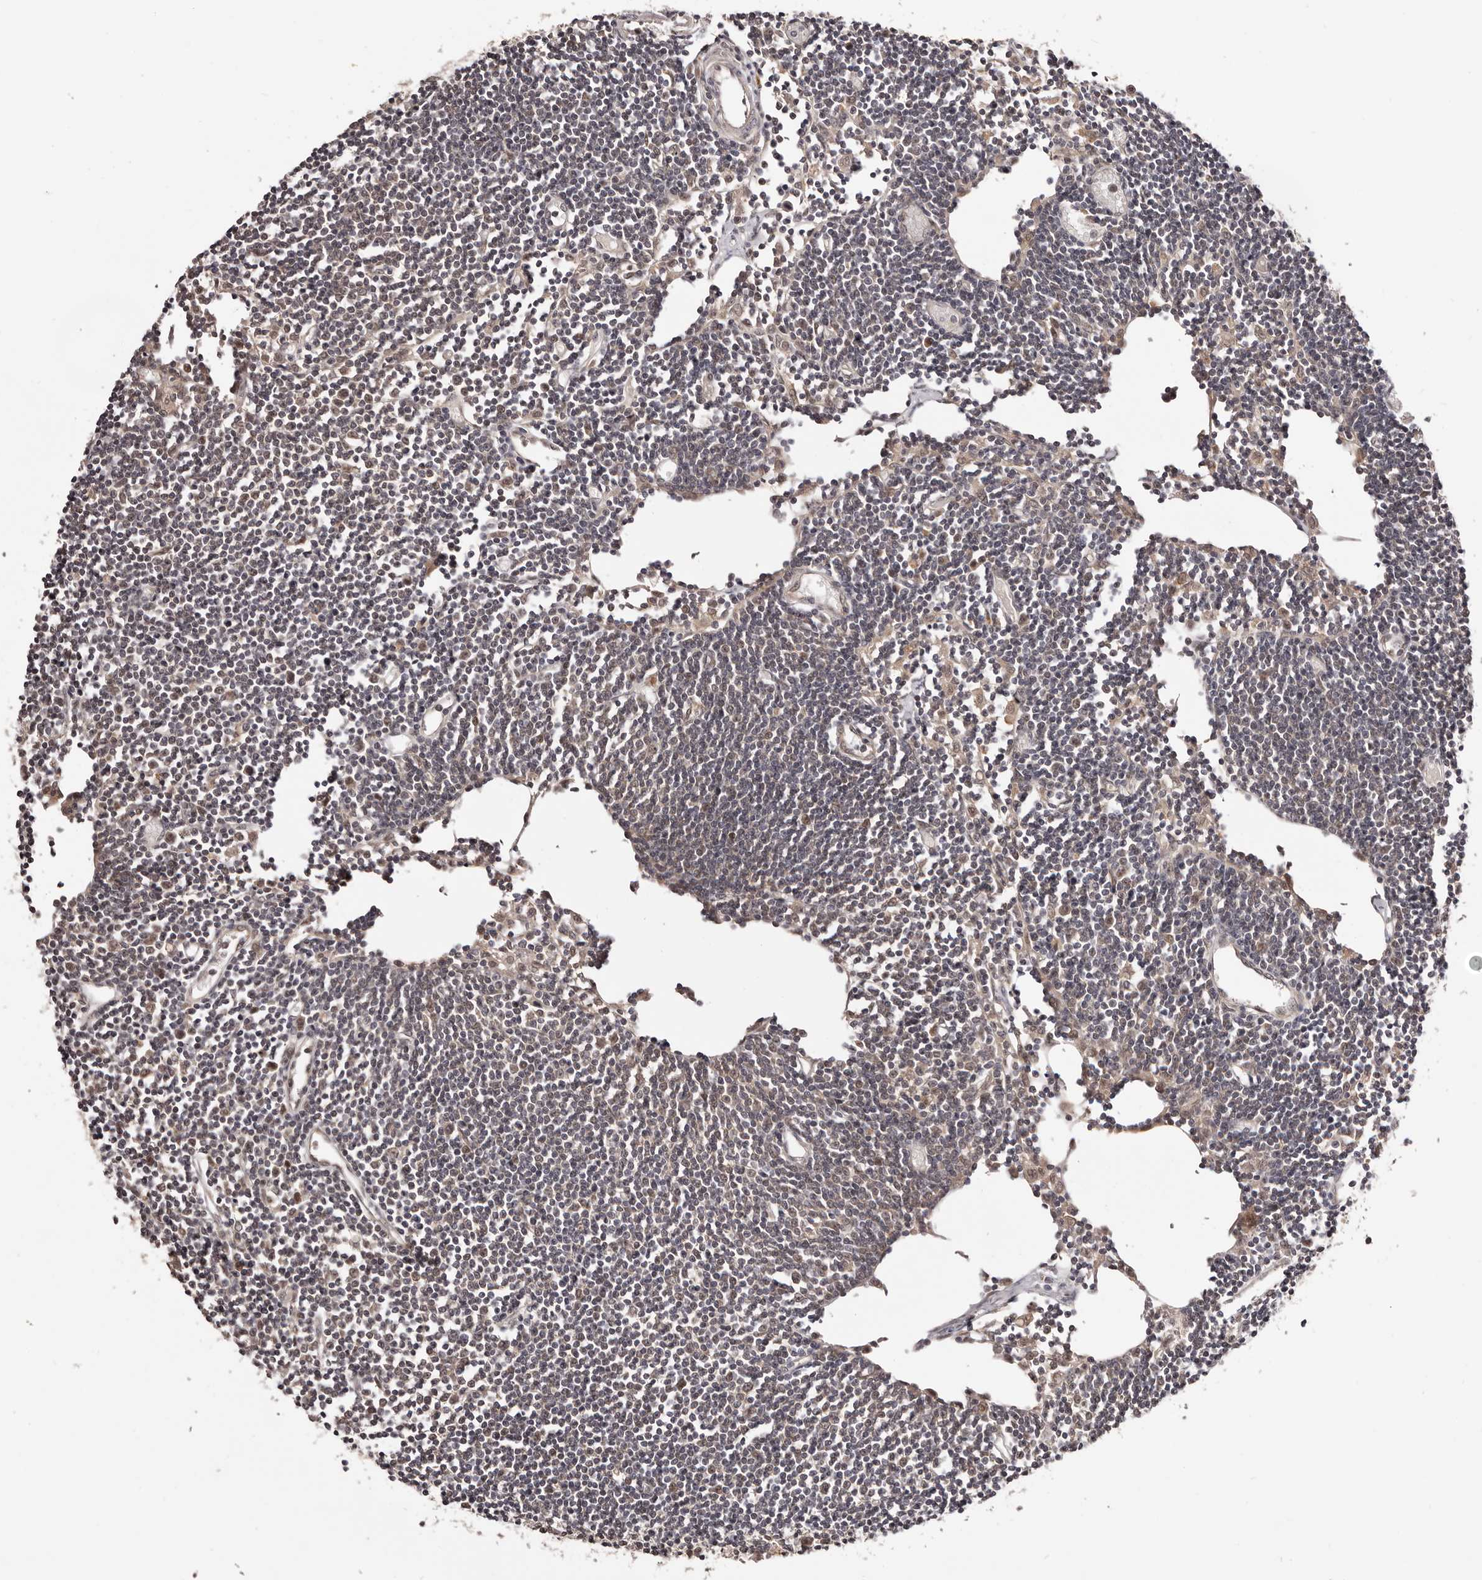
{"staining": {"intensity": "weak", "quantity": ">75%", "location": "cytoplasmic/membranous"}, "tissue": "lymph node", "cell_type": "Germinal center cells", "image_type": "normal", "snomed": [{"axis": "morphology", "description": "Normal tissue, NOS"}, {"axis": "topography", "description": "Lymph node"}], "caption": "Protein staining of unremarkable lymph node reveals weak cytoplasmic/membranous expression in approximately >75% of germinal center cells.", "gene": "MDP1", "patient": {"sex": "female", "age": 11}}